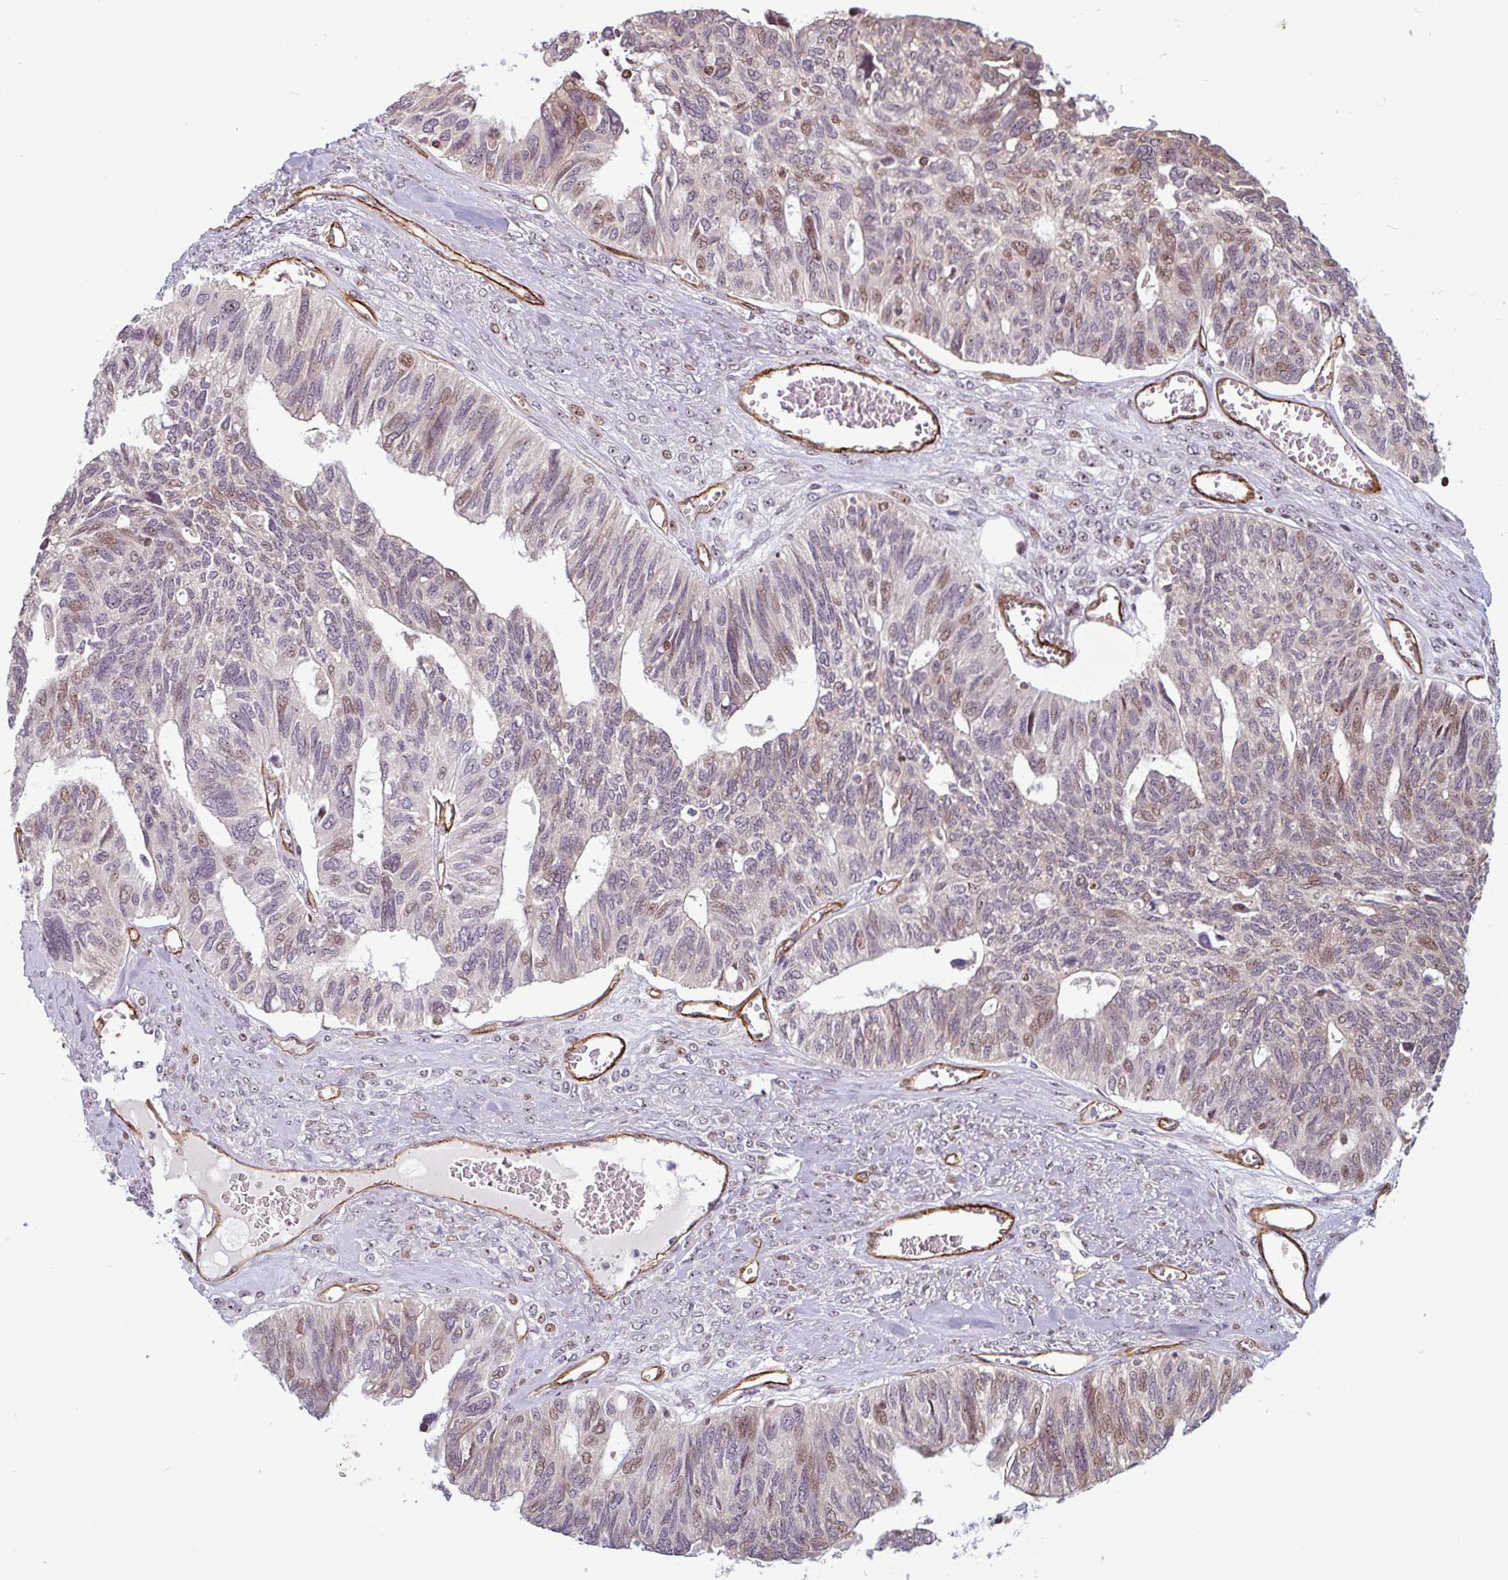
{"staining": {"intensity": "moderate", "quantity": "<25%", "location": "cytoplasmic/membranous,nuclear"}, "tissue": "ovarian cancer", "cell_type": "Tumor cells", "image_type": "cancer", "snomed": [{"axis": "morphology", "description": "Cystadenocarcinoma, serous, NOS"}, {"axis": "topography", "description": "Ovary"}], "caption": "High-power microscopy captured an immunohistochemistry (IHC) photomicrograph of serous cystadenocarcinoma (ovarian), revealing moderate cytoplasmic/membranous and nuclear positivity in about <25% of tumor cells.", "gene": "ZNF689", "patient": {"sex": "female", "age": 79}}